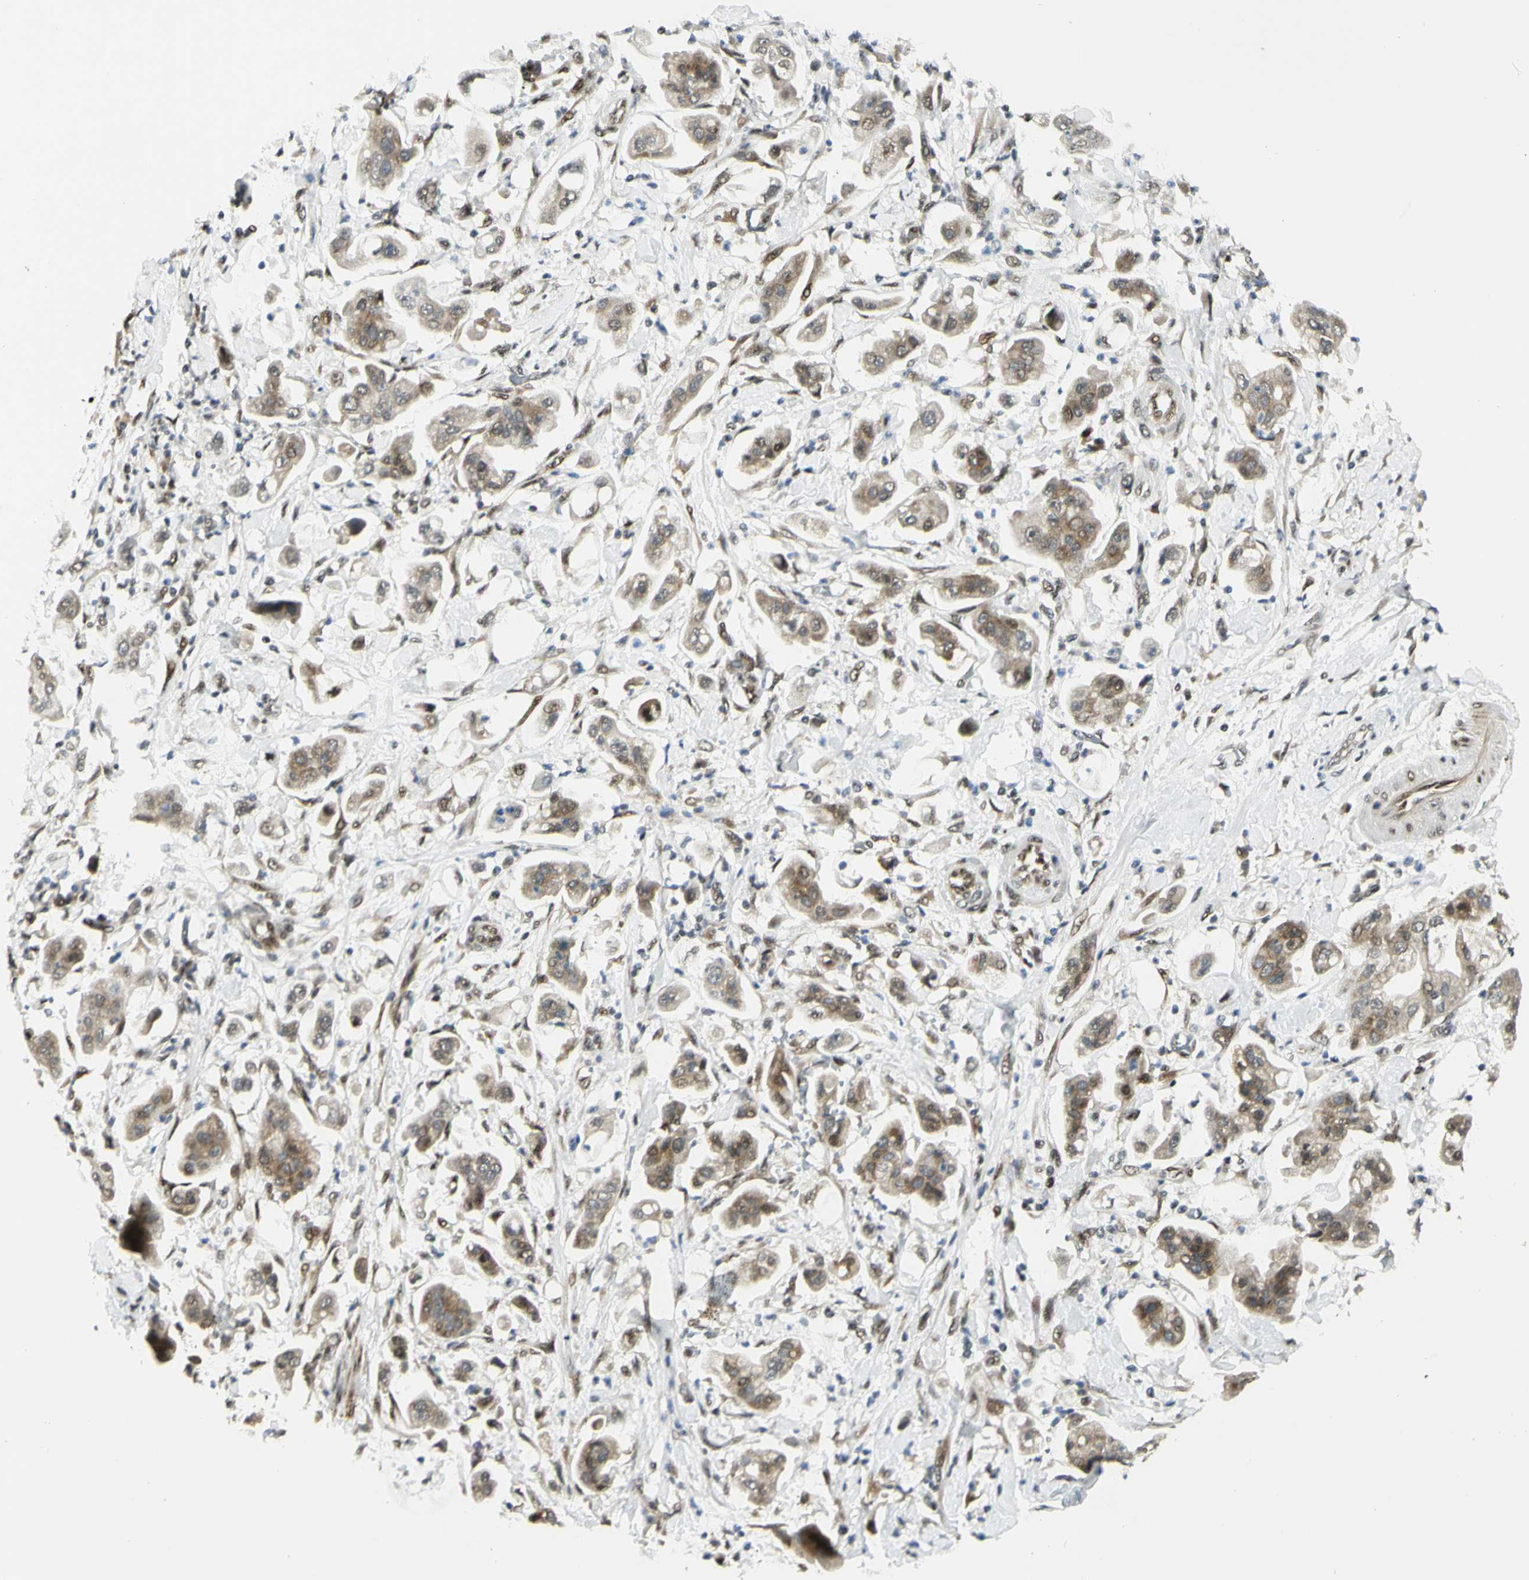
{"staining": {"intensity": "weak", "quantity": ">75%", "location": "cytoplasmic/membranous,nuclear"}, "tissue": "stomach cancer", "cell_type": "Tumor cells", "image_type": "cancer", "snomed": [{"axis": "morphology", "description": "Adenocarcinoma, NOS"}, {"axis": "topography", "description": "Stomach"}], "caption": "IHC photomicrograph of neoplastic tissue: stomach adenocarcinoma stained using immunohistochemistry exhibits low levels of weak protein expression localized specifically in the cytoplasmic/membranous and nuclear of tumor cells, appearing as a cytoplasmic/membranous and nuclear brown color.", "gene": "DDX1", "patient": {"sex": "male", "age": 62}}